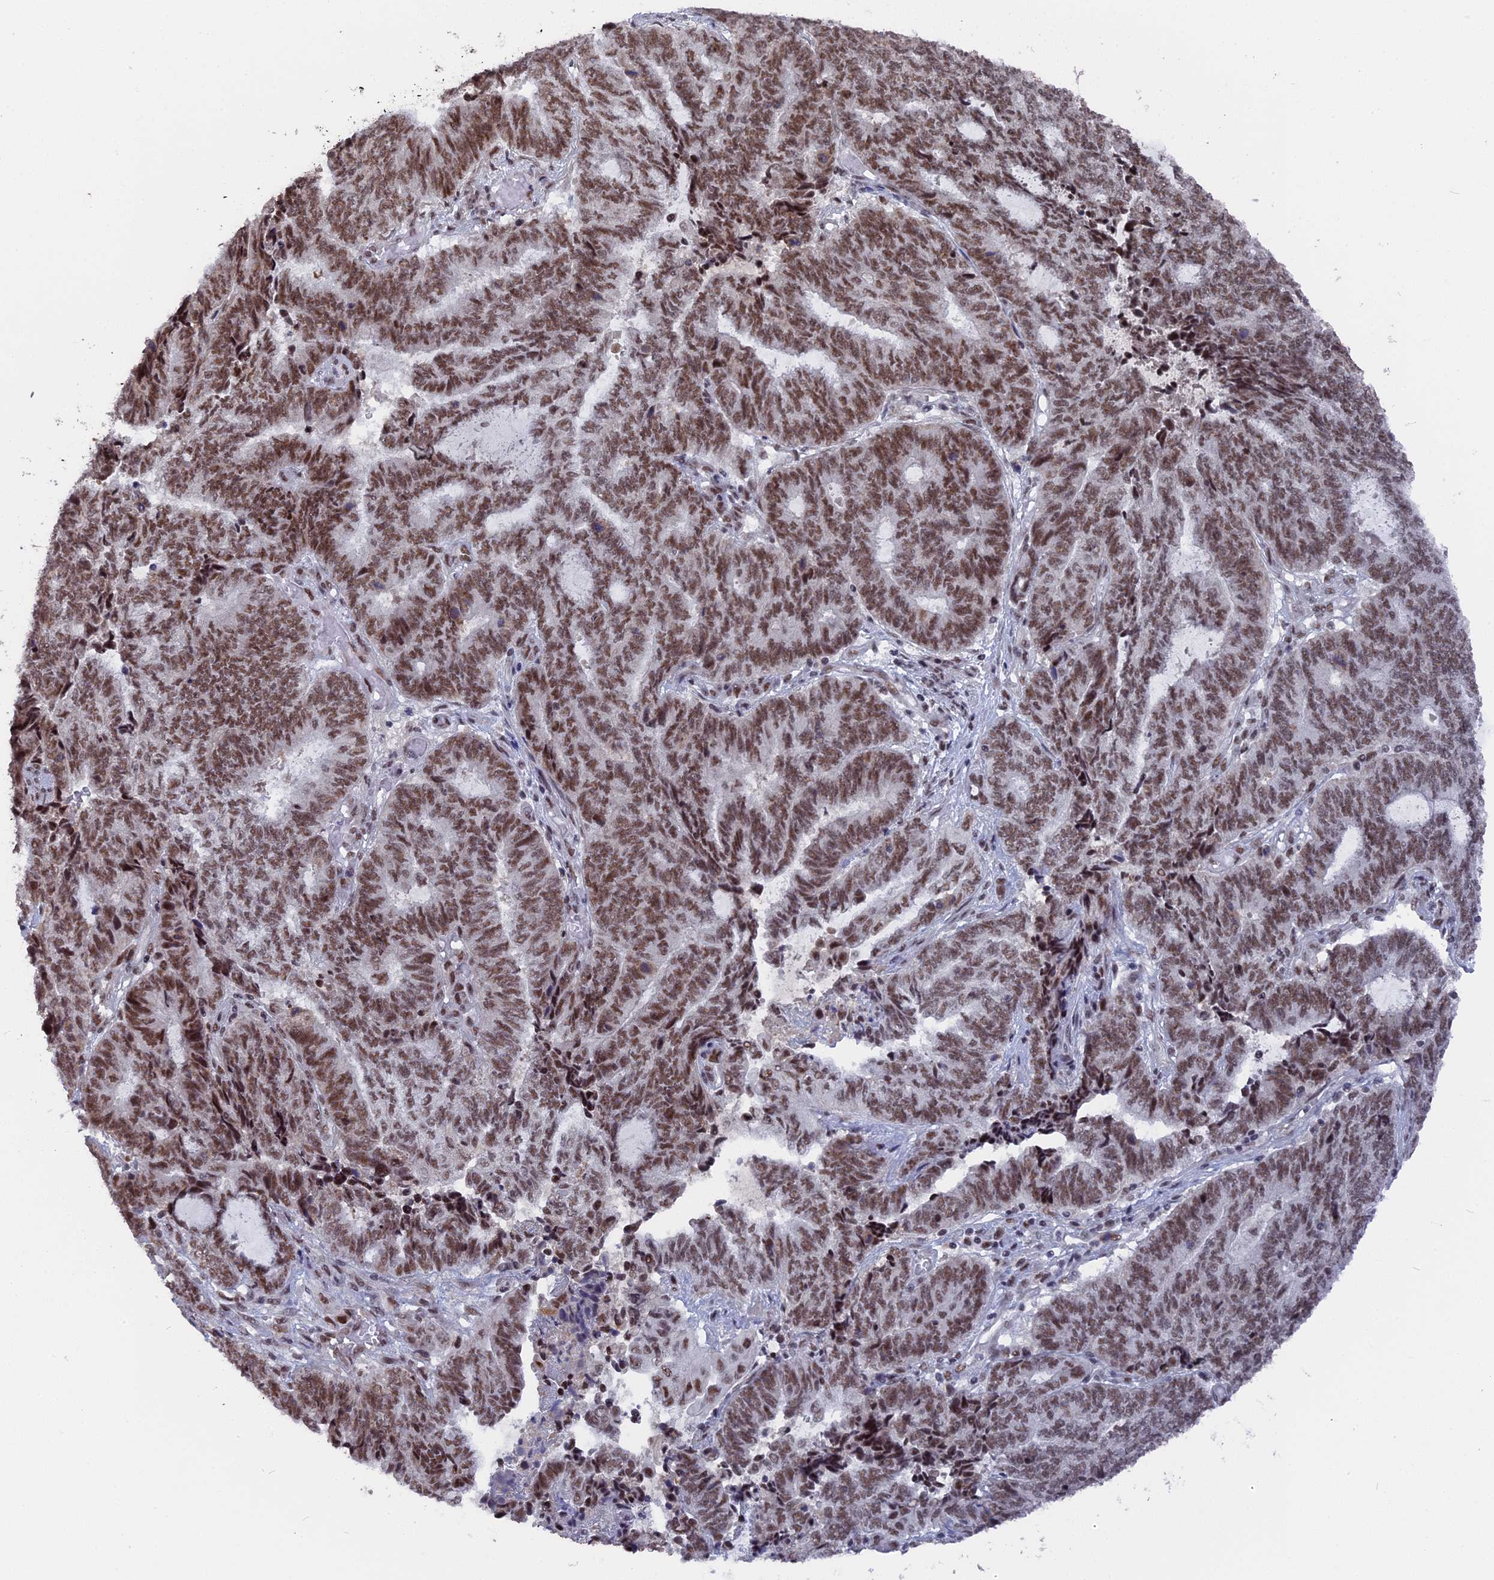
{"staining": {"intensity": "moderate", "quantity": ">75%", "location": "nuclear"}, "tissue": "endometrial cancer", "cell_type": "Tumor cells", "image_type": "cancer", "snomed": [{"axis": "morphology", "description": "Adenocarcinoma, NOS"}, {"axis": "topography", "description": "Uterus"}, {"axis": "topography", "description": "Endometrium"}], "caption": "Adenocarcinoma (endometrial) stained with a protein marker shows moderate staining in tumor cells.", "gene": "SF3A2", "patient": {"sex": "female", "age": 70}}